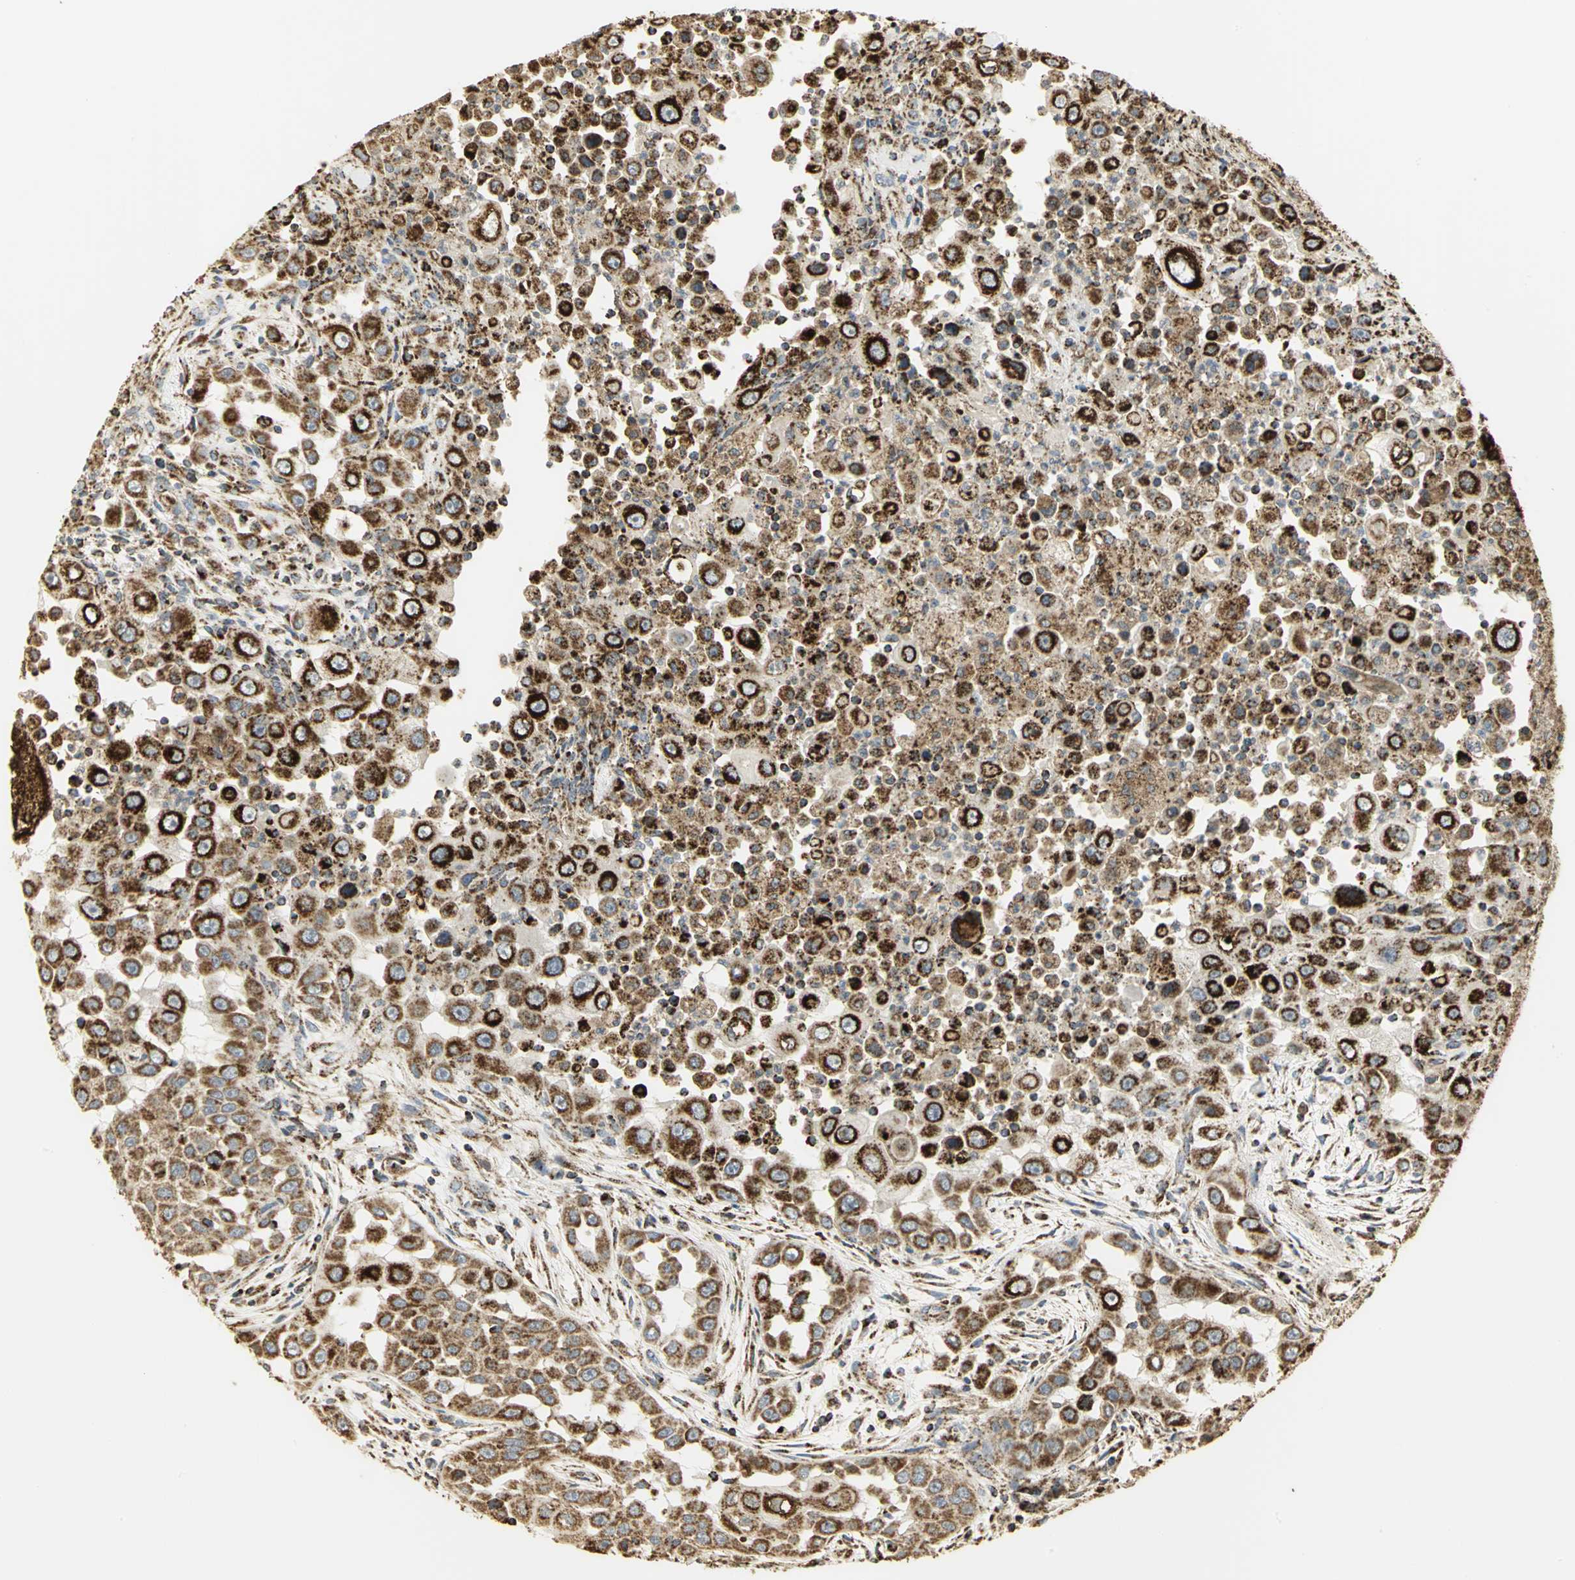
{"staining": {"intensity": "strong", "quantity": ">75%", "location": "cytoplasmic/membranous"}, "tissue": "head and neck cancer", "cell_type": "Tumor cells", "image_type": "cancer", "snomed": [{"axis": "morphology", "description": "Carcinoma, NOS"}, {"axis": "topography", "description": "Head-Neck"}], "caption": "Immunohistochemical staining of head and neck carcinoma shows high levels of strong cytoplasmic/membranous positivity in about >75% of tumor cells. (DAB = brown stain, brightfield microscopy at high magnification).", "gene": "VDAC1", "patient": {"sex": "male", "age": 87}}